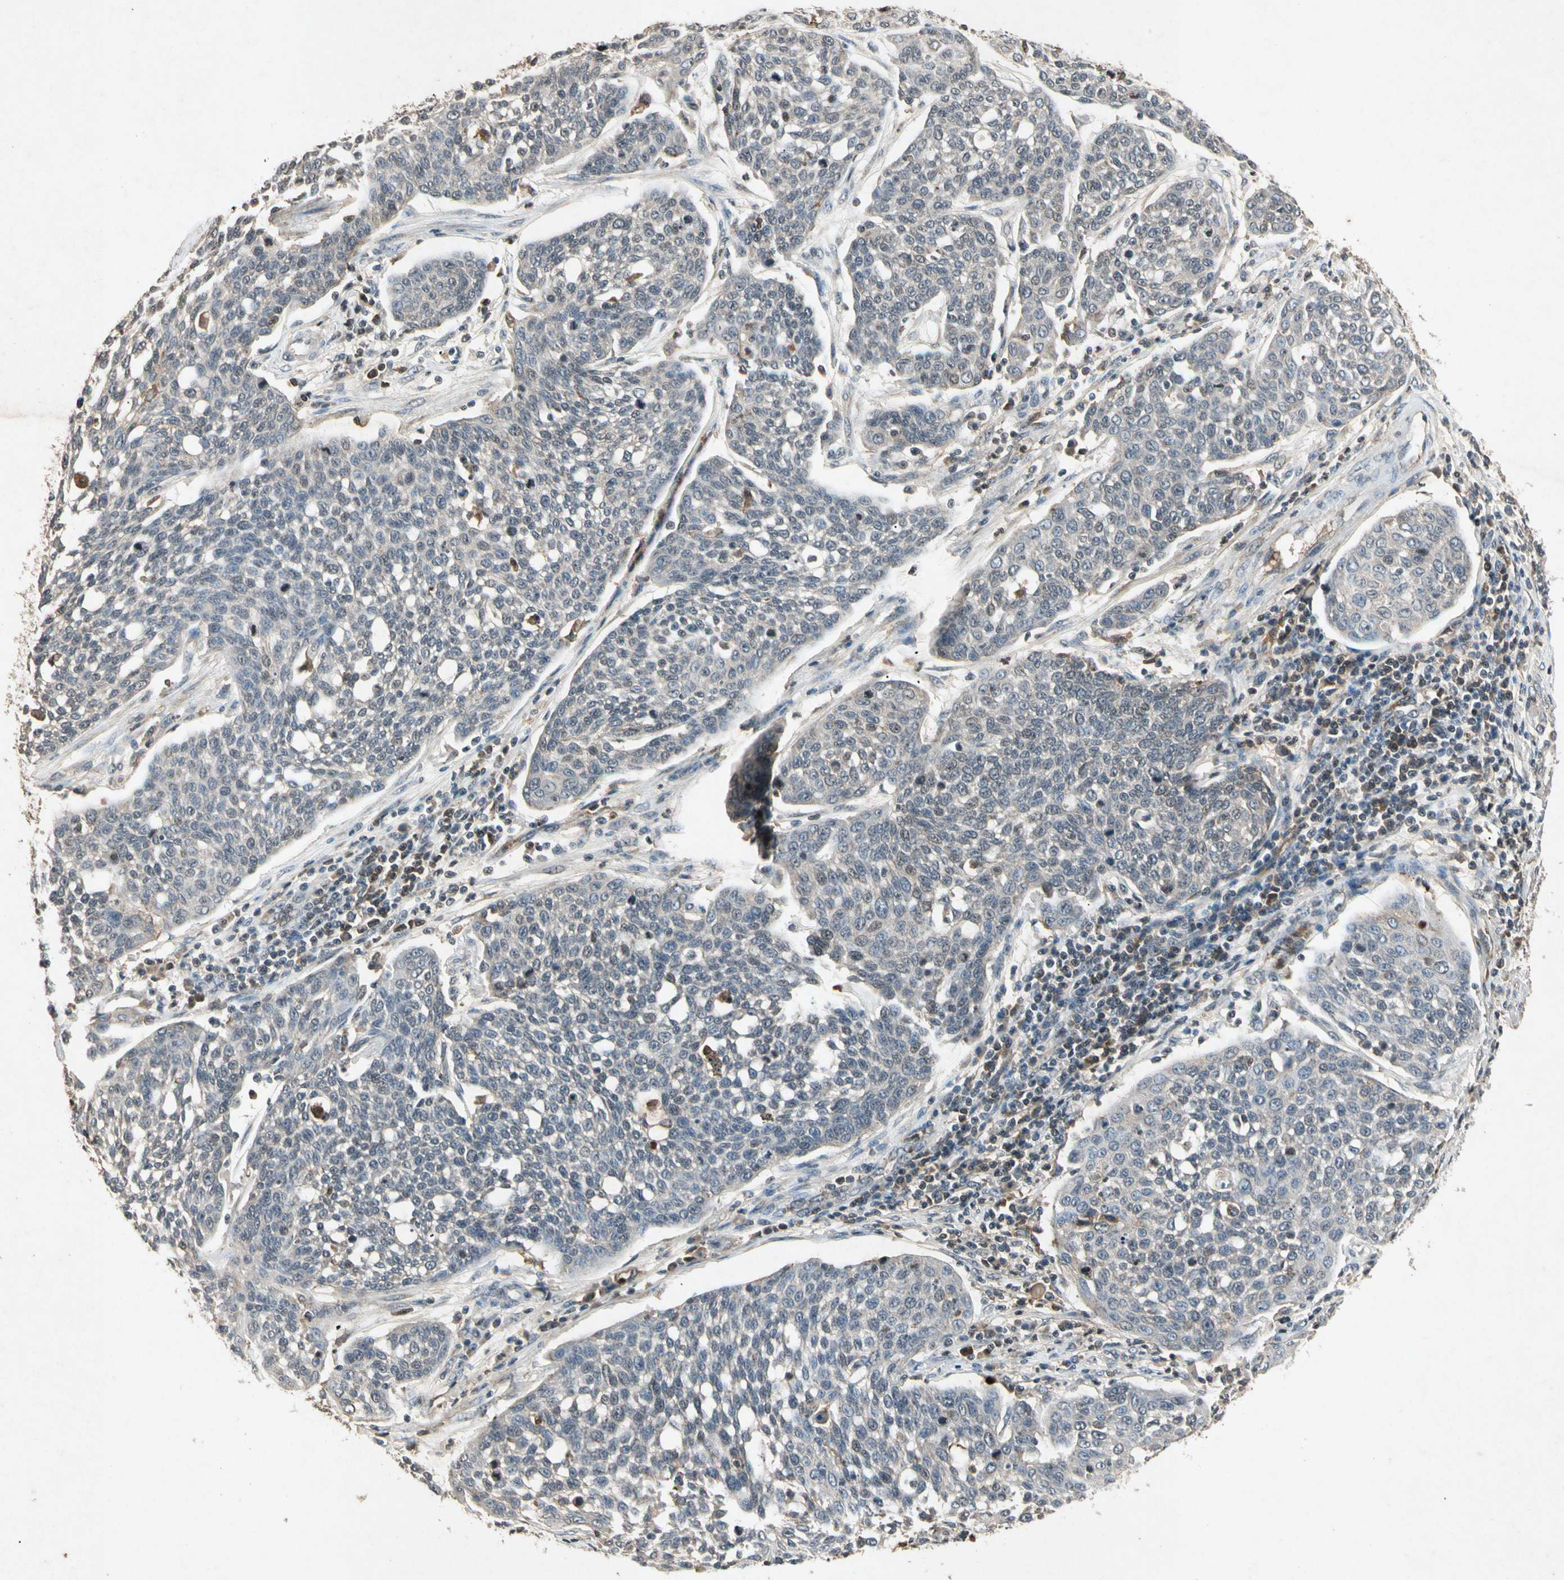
{"staining": {"intensity": "negative", "quantity": "none", "location": "none"}, "tissue": "cervical cancer", "cell_type": "Tumor cells", "image_type": "cancer", "snomed": [{"axis": "morphology", "description": "Squamous cell carcinoma, NOS"}, {"axis": "topography", "description": "Cervix"}], "caption": "This is an IHC histopathology image of human cervical squamous cell carcinoma. There is no positivity in tumor cells.", "gene": "CP", "patient": {"sex": "female", "age": 34}}